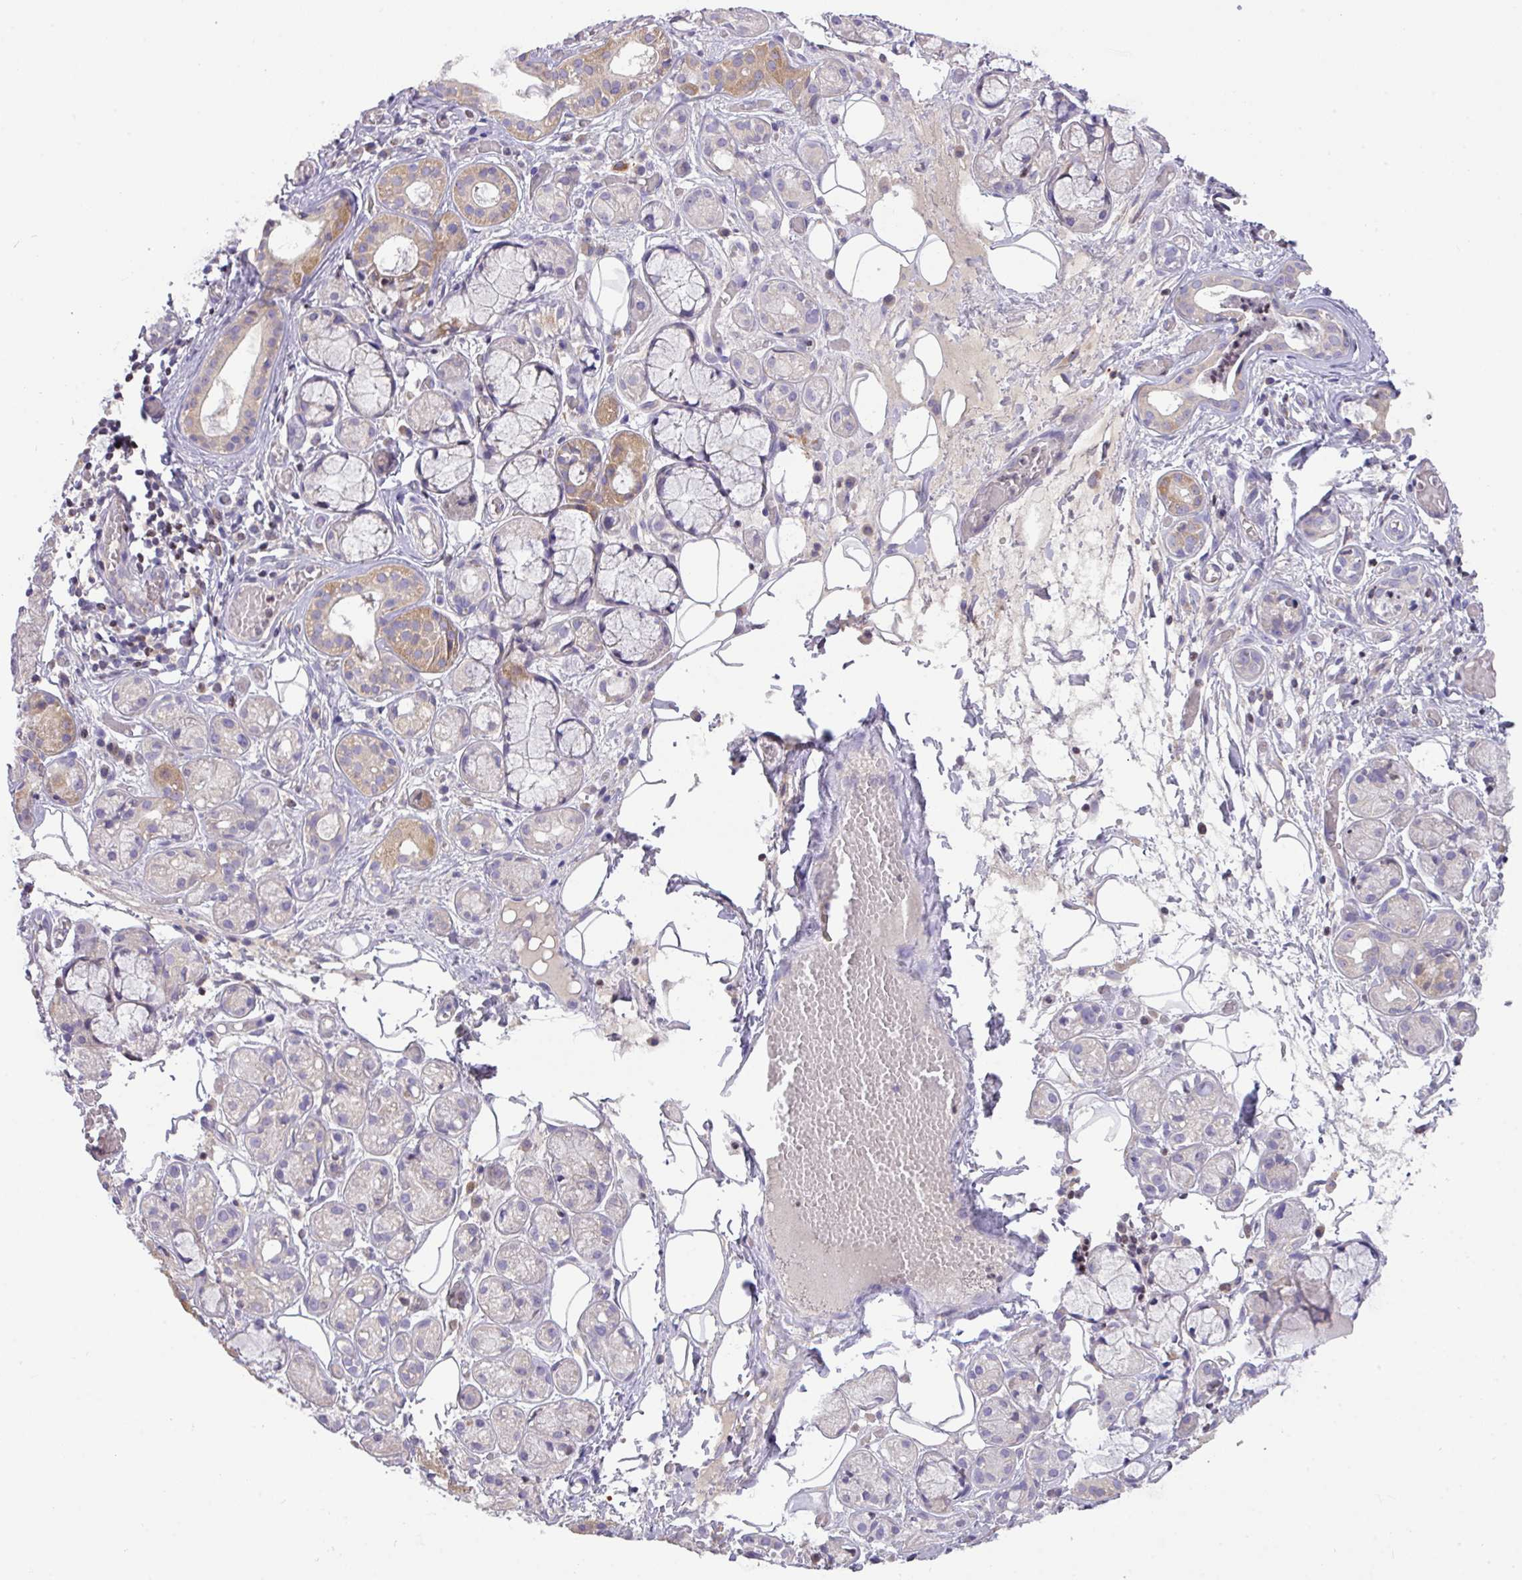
{"staining": {"intensity": "moderate", "quantity": "<25%", "location": "cytoplasmic/membranous"}, "tissue": "salivary gland", "cell_type": "Glandular cells", "image_type": "normal", "snomed": [{"axis": "morphology", "description": "Normal tissue, NOS"}, {"axis": "topography", "description": "Salivary gland"}], "caption": "A low amount of moderate cytoplasmic/membranous positivity is seen in about <25% of glandular cells in unremarkable salivary gland.", "gene": "ZNF394", "patient": {"sex": "male", "age": 82}}